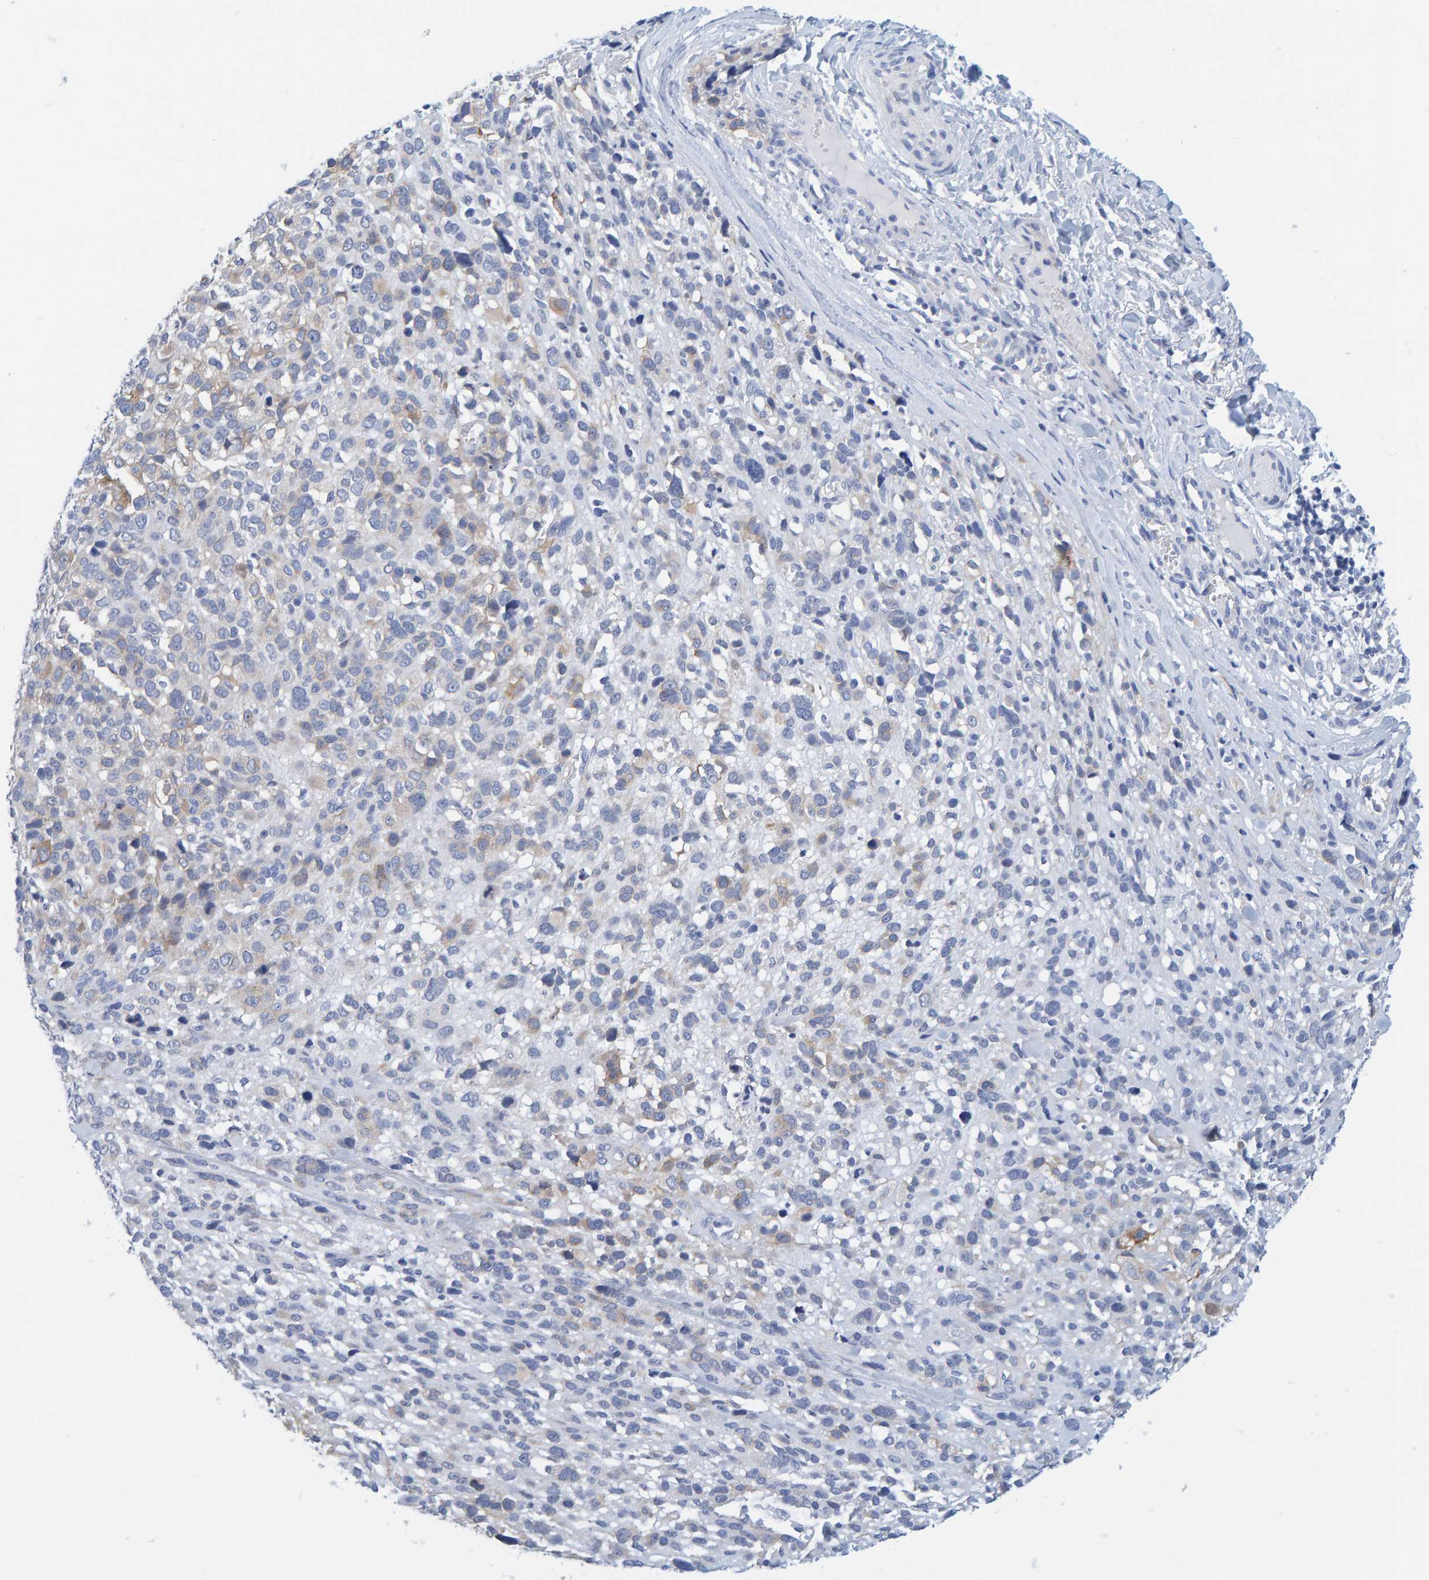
{"staining": {"intensity": "weak", "quantity": "25%-75%", "location": "cytoplasmic/membranous"}, "tissue": "melanoma", "cell_type": "Tumor cells", "image_type": "cancer", "snomed": [{"axis": "morphology", "description": "Malignant melanoma, NOS"}, {"axis": "topography", "description": "Skin"}], "caption": "Melanoma stained for a protein (brown) demonstrates weak cytoplasmic/membranous positive expression in approximately 25%-75% of tumor cells.", "gene": "KLHL11", "patient": {"sex": "female", "age": 55}}